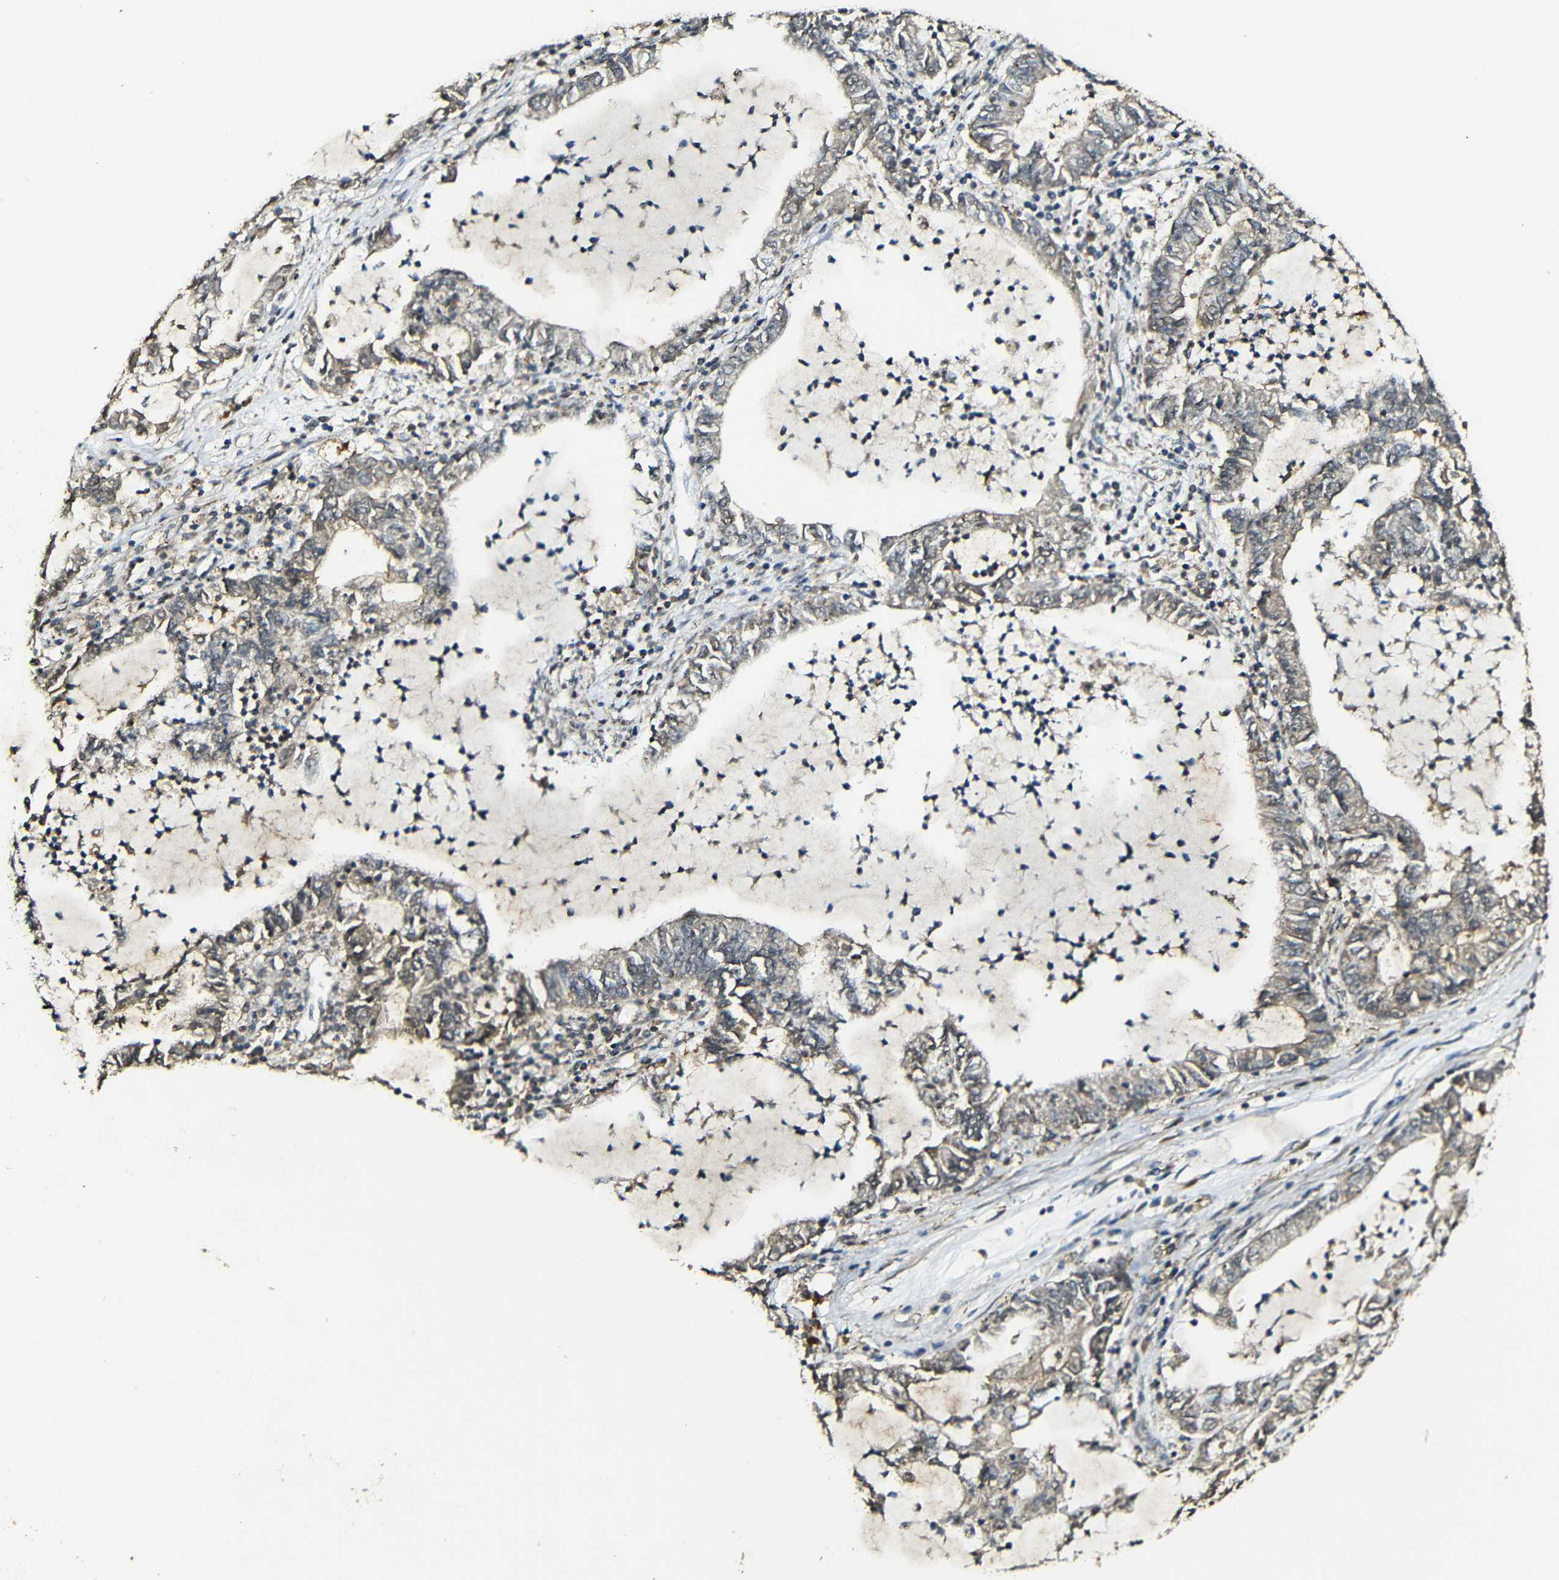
{"staining": {"intensity": "weak", "quantity": ">75%", "location": "cytoplasmic/membranous"}, "tissue": "lung cancer", "cell_type": "Tumor cells", "image_type": "cancer", "snomed": [{"axis": "morphology", "description": "Adenocarcinoma, NOS"}, {"axis": "topography", "description": "Lung"}], "caption": "Immunohistochemistry (DAB (3,3'-diaminobenzidine)) staining of human lung cancer (adenocarcinoma) shows weak cytoplasmic/membranous protein positivity in about >75% of tumor cells. The protein is shown in brown color, while the nuclei are stained blue.", "gene": "CASP8", "patient": {"sex": "female", "age": 51}}